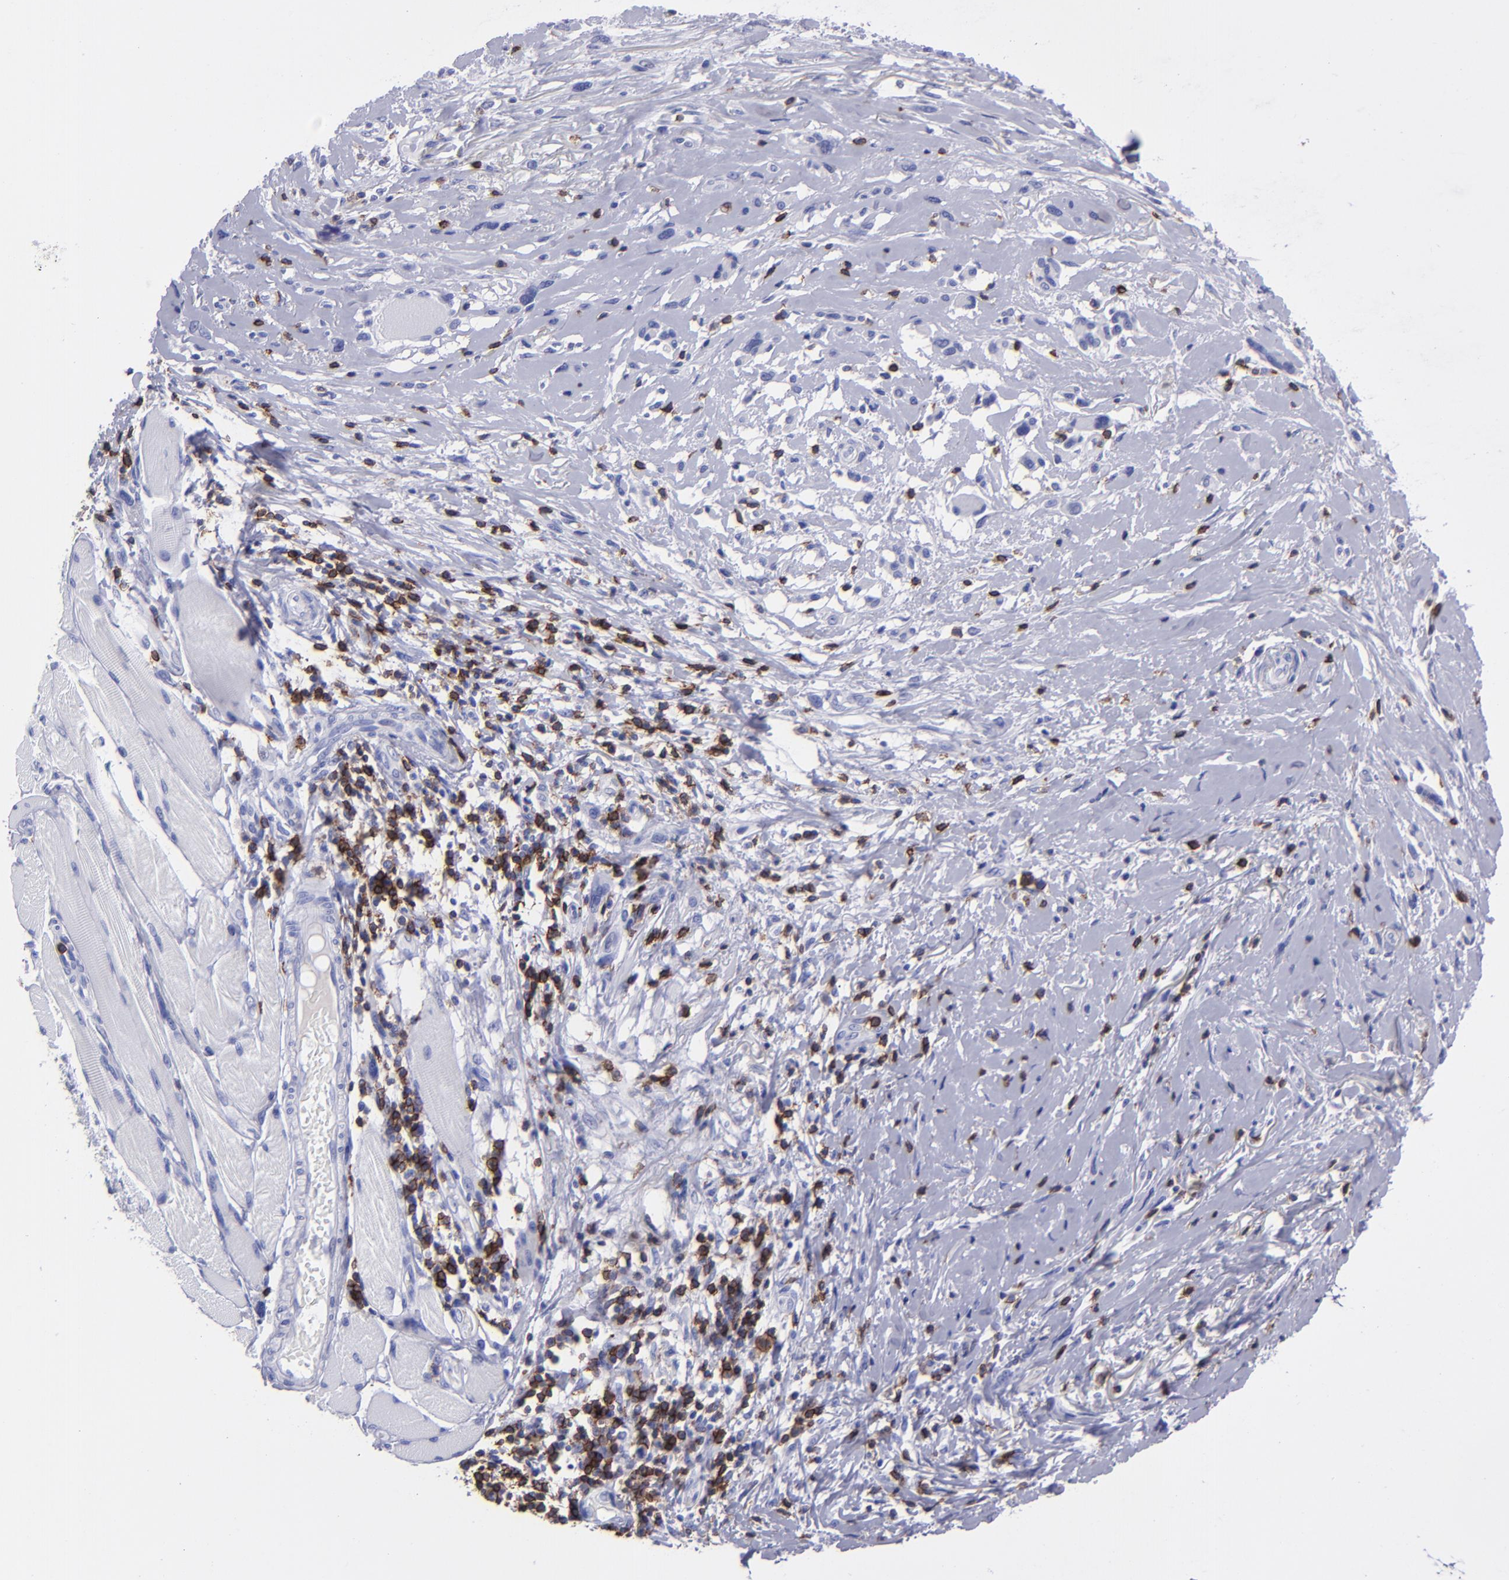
{"staining": {"intensity": "negative", "quantity": "none", "location": "none"}, "tissue": "melanoma", "cell_type": "Tumor cells", "image_type": "cancer", "snomed": [{"axis": "morphology", "description": "Malignant melanoma, NOS"}, {"axis": "topography", "description": "Skin"}], "caption": "Immunohistochemical staining of human malignant melanoma reveals no significant staining in tumor cells.", "gene": "CD6", "patient": {"sex": "male", "age": 91}}